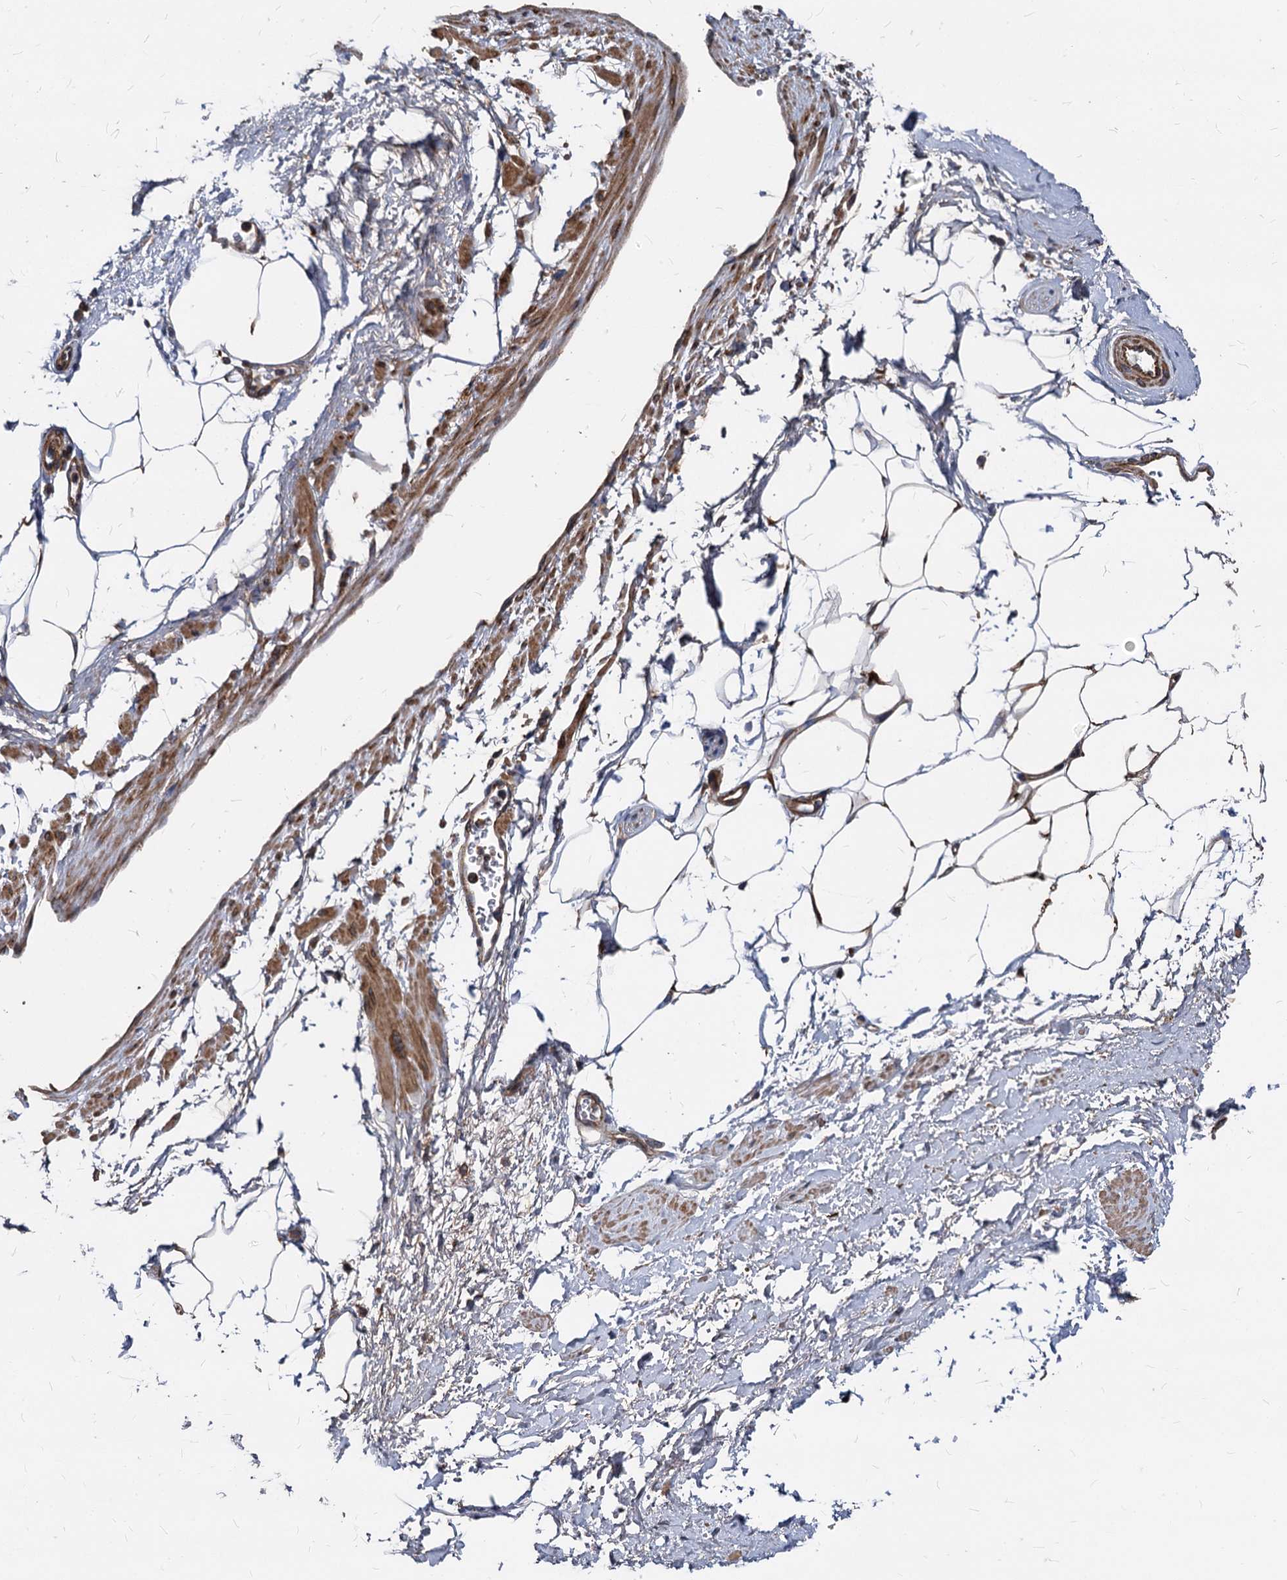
{"staining": {"intensity": "weak", "quantity": "25%-75%", "location": "cytoplasmic/membranous"}, "tissue": "adipose tissue", "cell_type": "Adipocytes", "image_type": "normal", "snomed": [{"axis": "morphology", "description": "Normal tissue, NOS"}, {"axis": "morphology", "description": "Adenocarcinoma, Low grade"}, {"axis": "topography", "description": "Prostate"}, {"axis": "topography", "description": "Peripheral nerve tissue"}], "caption": "Immunohistochemical staining of unremarkable human adipose tissue exhibits 25%-75% levels of weak cytoplasmic/membranous protein staining in about 25%-75% of adipocytes.", "gene": "STIM1", "patient": {"sex": "male", "age": 63}}